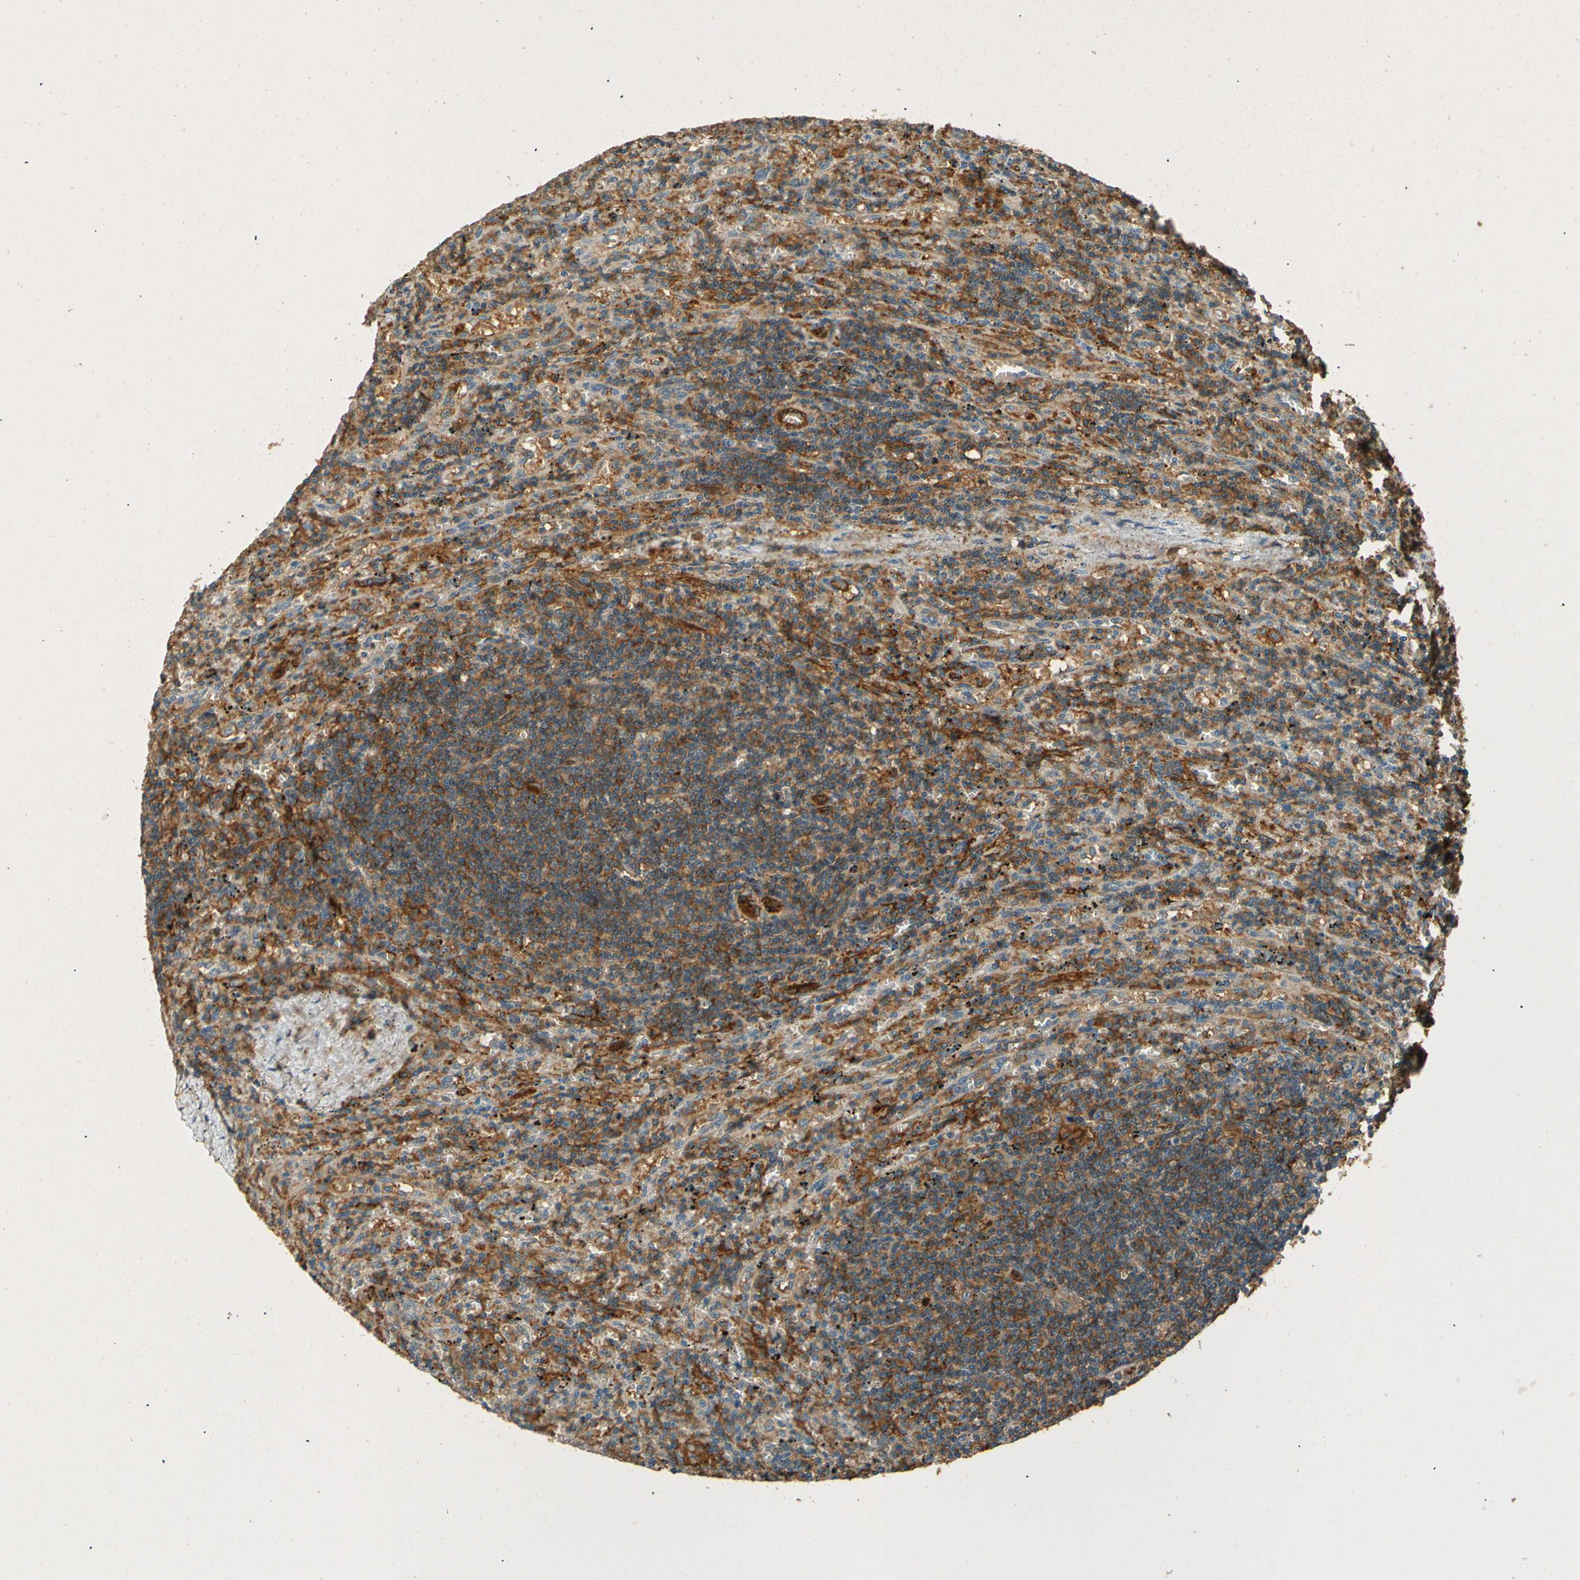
{"staining": {"intensity": "moderate", "quantity": "25%-75%", "location": "cytoplasmic/membranous"}, "tissue": "lymphoma", "cell_type": "Tumor cells", "image_type": "cancer", "snomed": [{"axis": "morphology", "description": "Malignant lymphoma, non-Hodgkin's type, Low grade"}, {"axis": "topography", "description": "Spleen"}], "caption": "Lymphoma stained for a protein shows moderate cytoplasmic/membranous positivity in tumor cells.", "gene": "ENTPD1", "patient": {"sex": "male", "age": 76}}